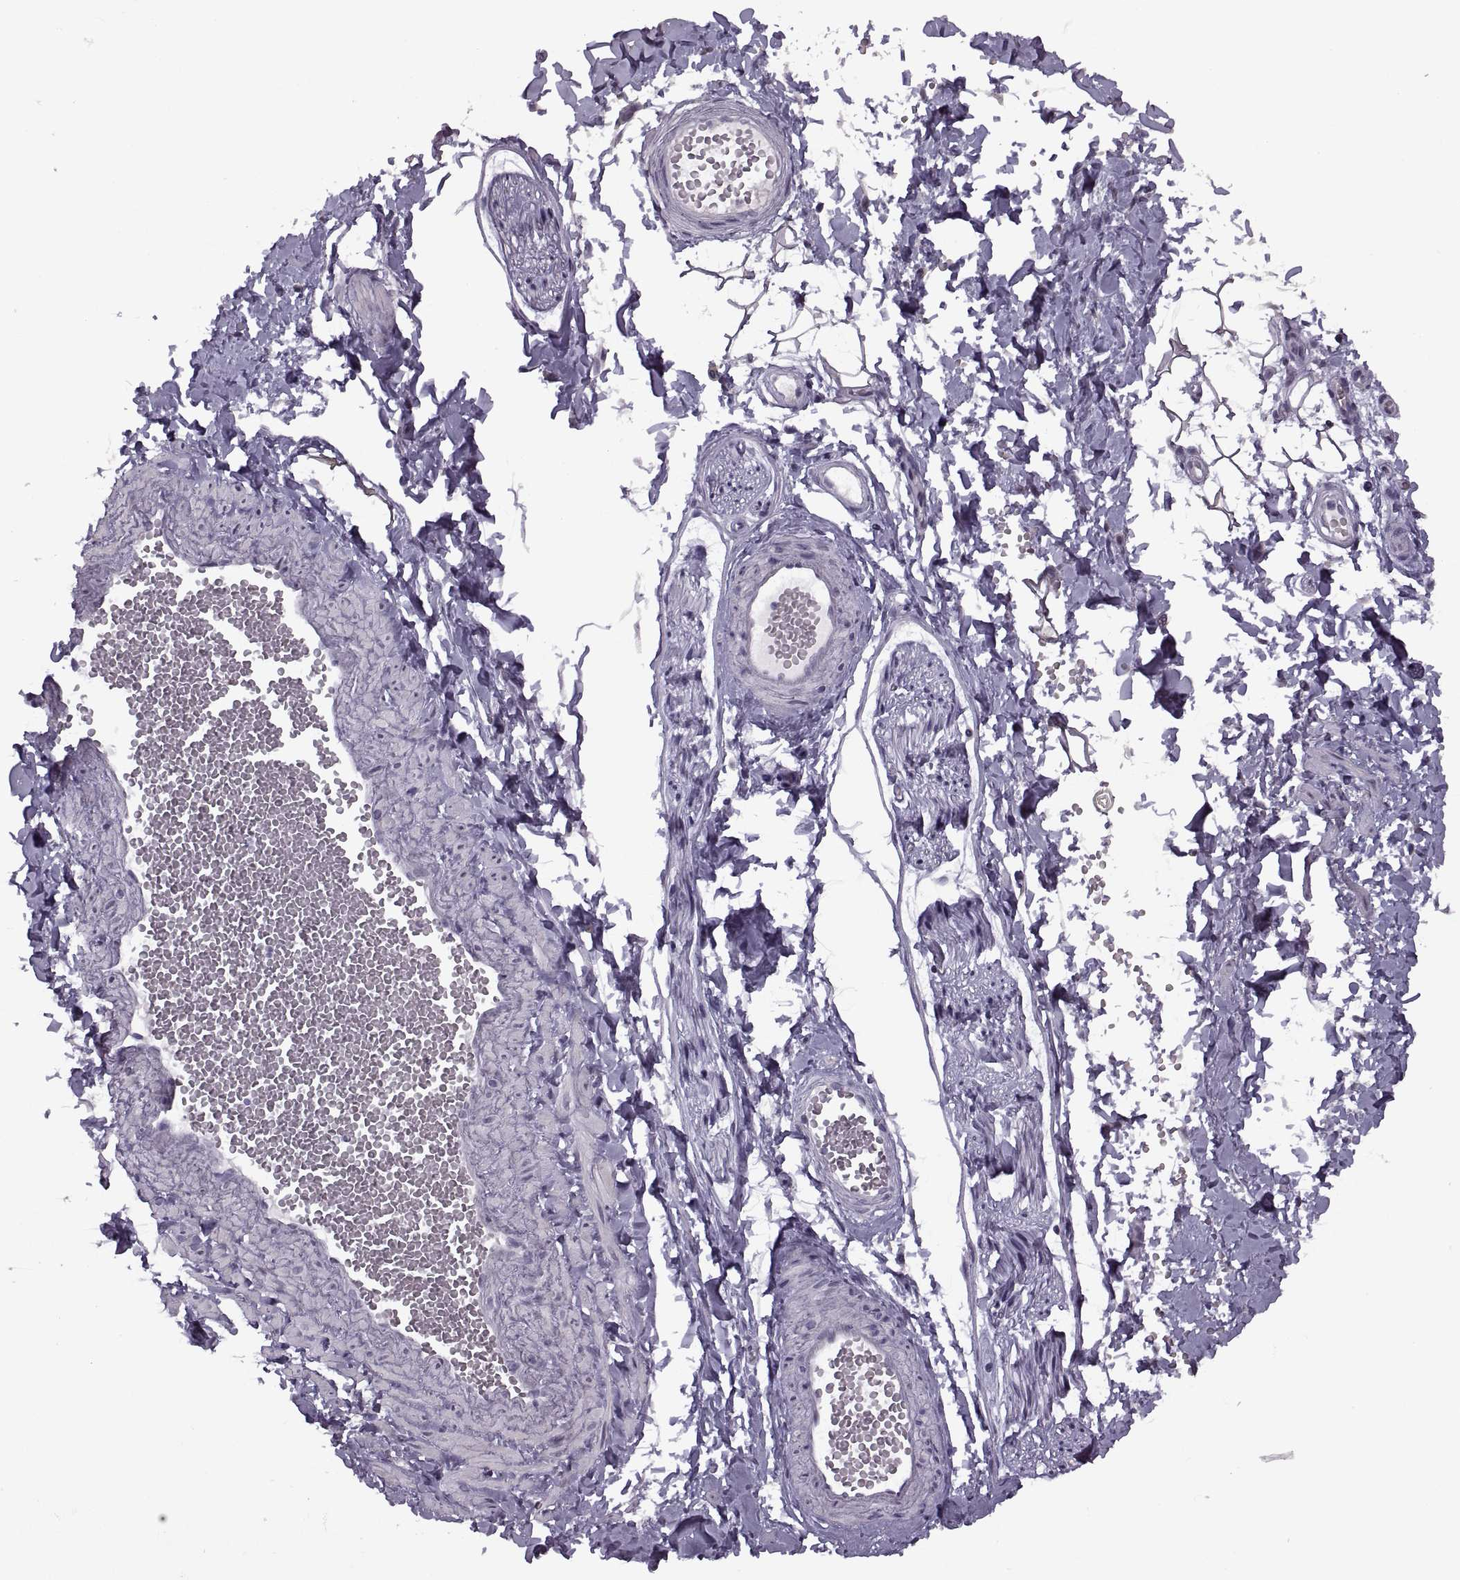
{"staining": {"intensity": "negative", "quantity": "none", "location": "none"}, "tissue": "adipose tissue", "cell_type": "Adipocytes", "image_type": "normal", "snomed": [{"axis": "morphology", "description": "Normal tissue, NOS"}, {"axis": "topography", "description": "Smooth muscle"}, {"axis": "topography", "description": "Peripheral nerve tissue"}], "caption": "Immunohistochemical staining of benign adipose tissue exhibits no significant staining in adipocytes. The staining is performed using DAB brown chromogen with nuclei counter-stained in using hematoxylin.", "gene": "PAGE2B", "patient": {"sex": "male", "age": 22}}